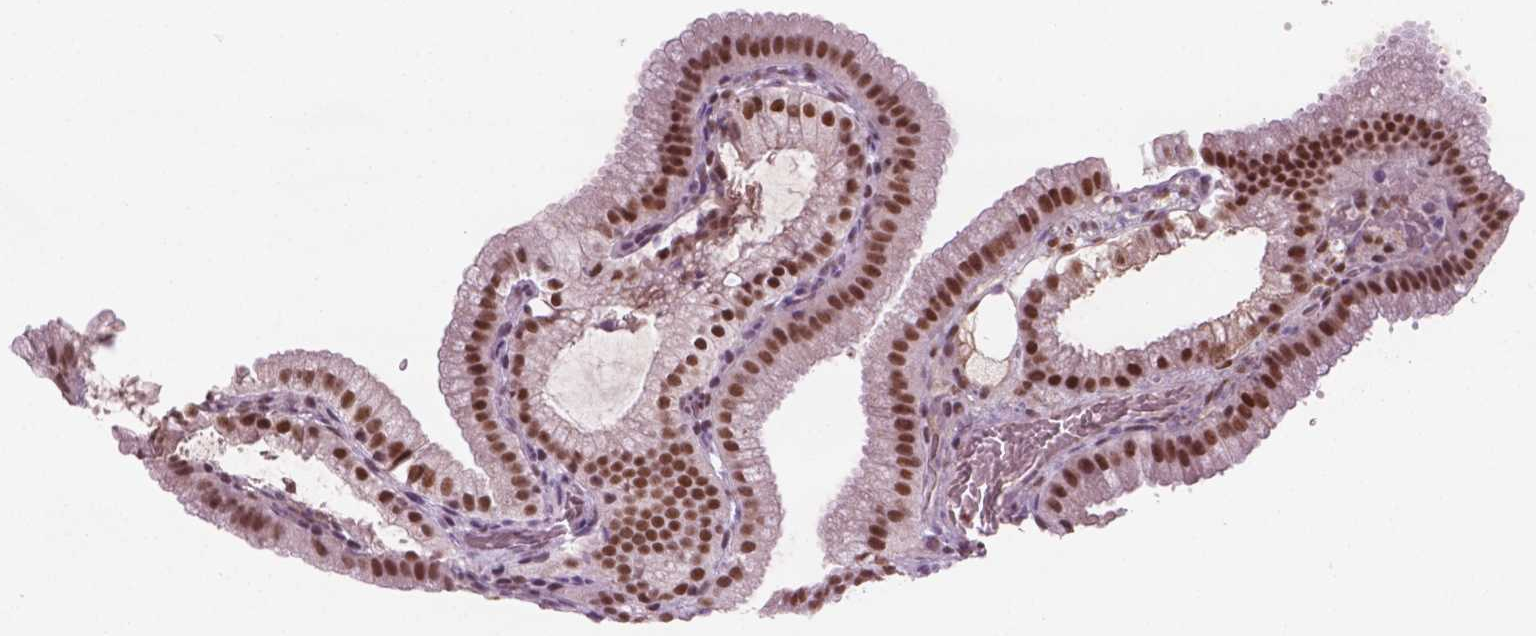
{"staining": {"intensity": "moderate", "quantity": ">75%", "location": "nuclear"}, "tissue": "gallbladder", "cell_type": "Glandular cells", "image_type": "normal", "snomed": [{"axis": "morphology", "description": "Normal tissue, NOS"}, {"axis": "topography", "description": "Gallbladder"}], "caption": "Human gallbladder stained for a protein (brown) displays moderate nuclear positive staining in approximately >75% of glandular cells.", "gene": "CTR9", "patient": {"sex": "female", "age": 63}}